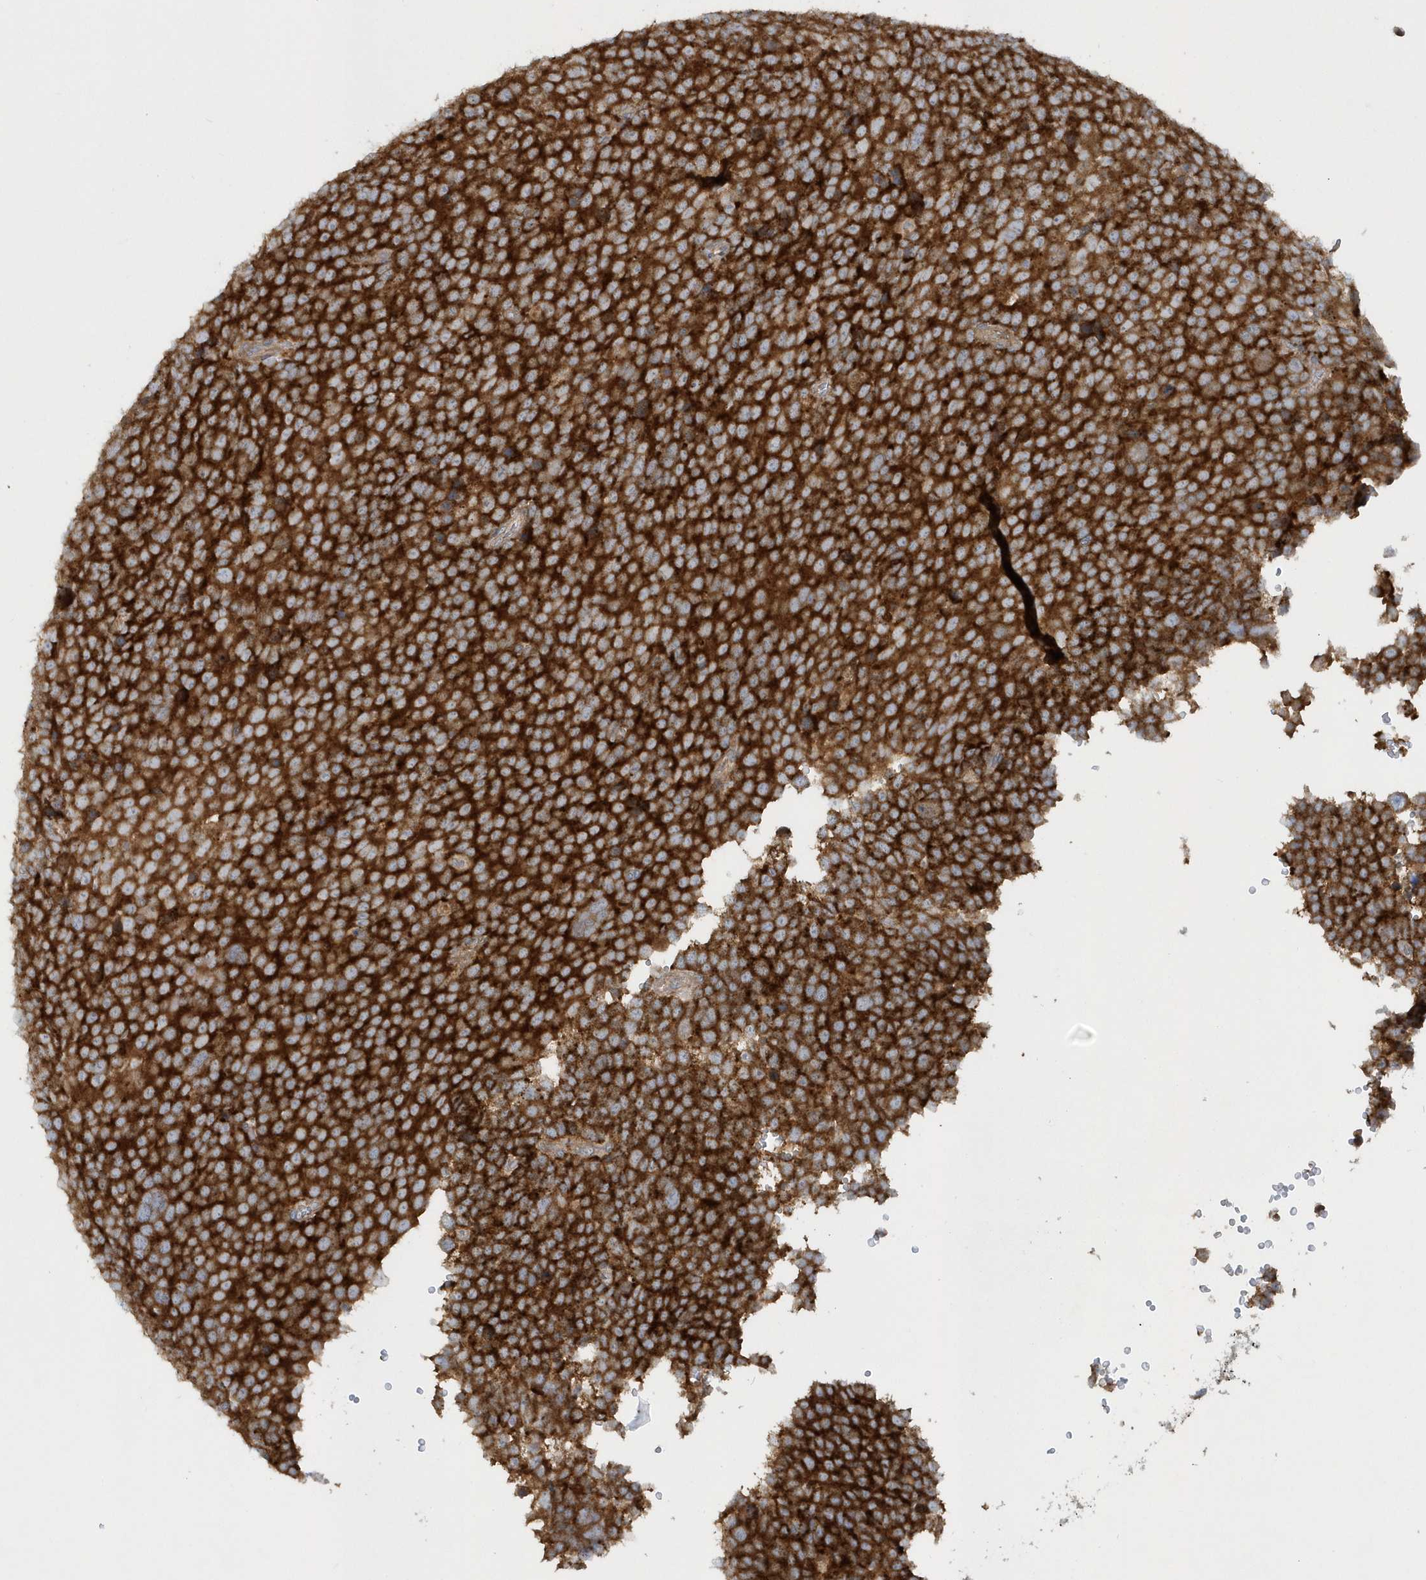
{"staining": {"intensity": "strong", "quantity": ">75%", "location": "cytoplasmic/membranous"}, "tissue": "testis cancer", "cell_type": "Tumor cells", "image_type": "cancer", "snomed": [{"axis": "morphology", "description": "Seminoma, NOS"}, {"axis": "topography", "description": "Testis"}], "caption": "Immunohistochemical staining of testis cancer (seminoma) reveals high levels of strong cytoplasmic/membranous staining in approximately >75% of tumor cells.", "gene": "CNOT10", "patient": {"sex": "male", "age": 71}}